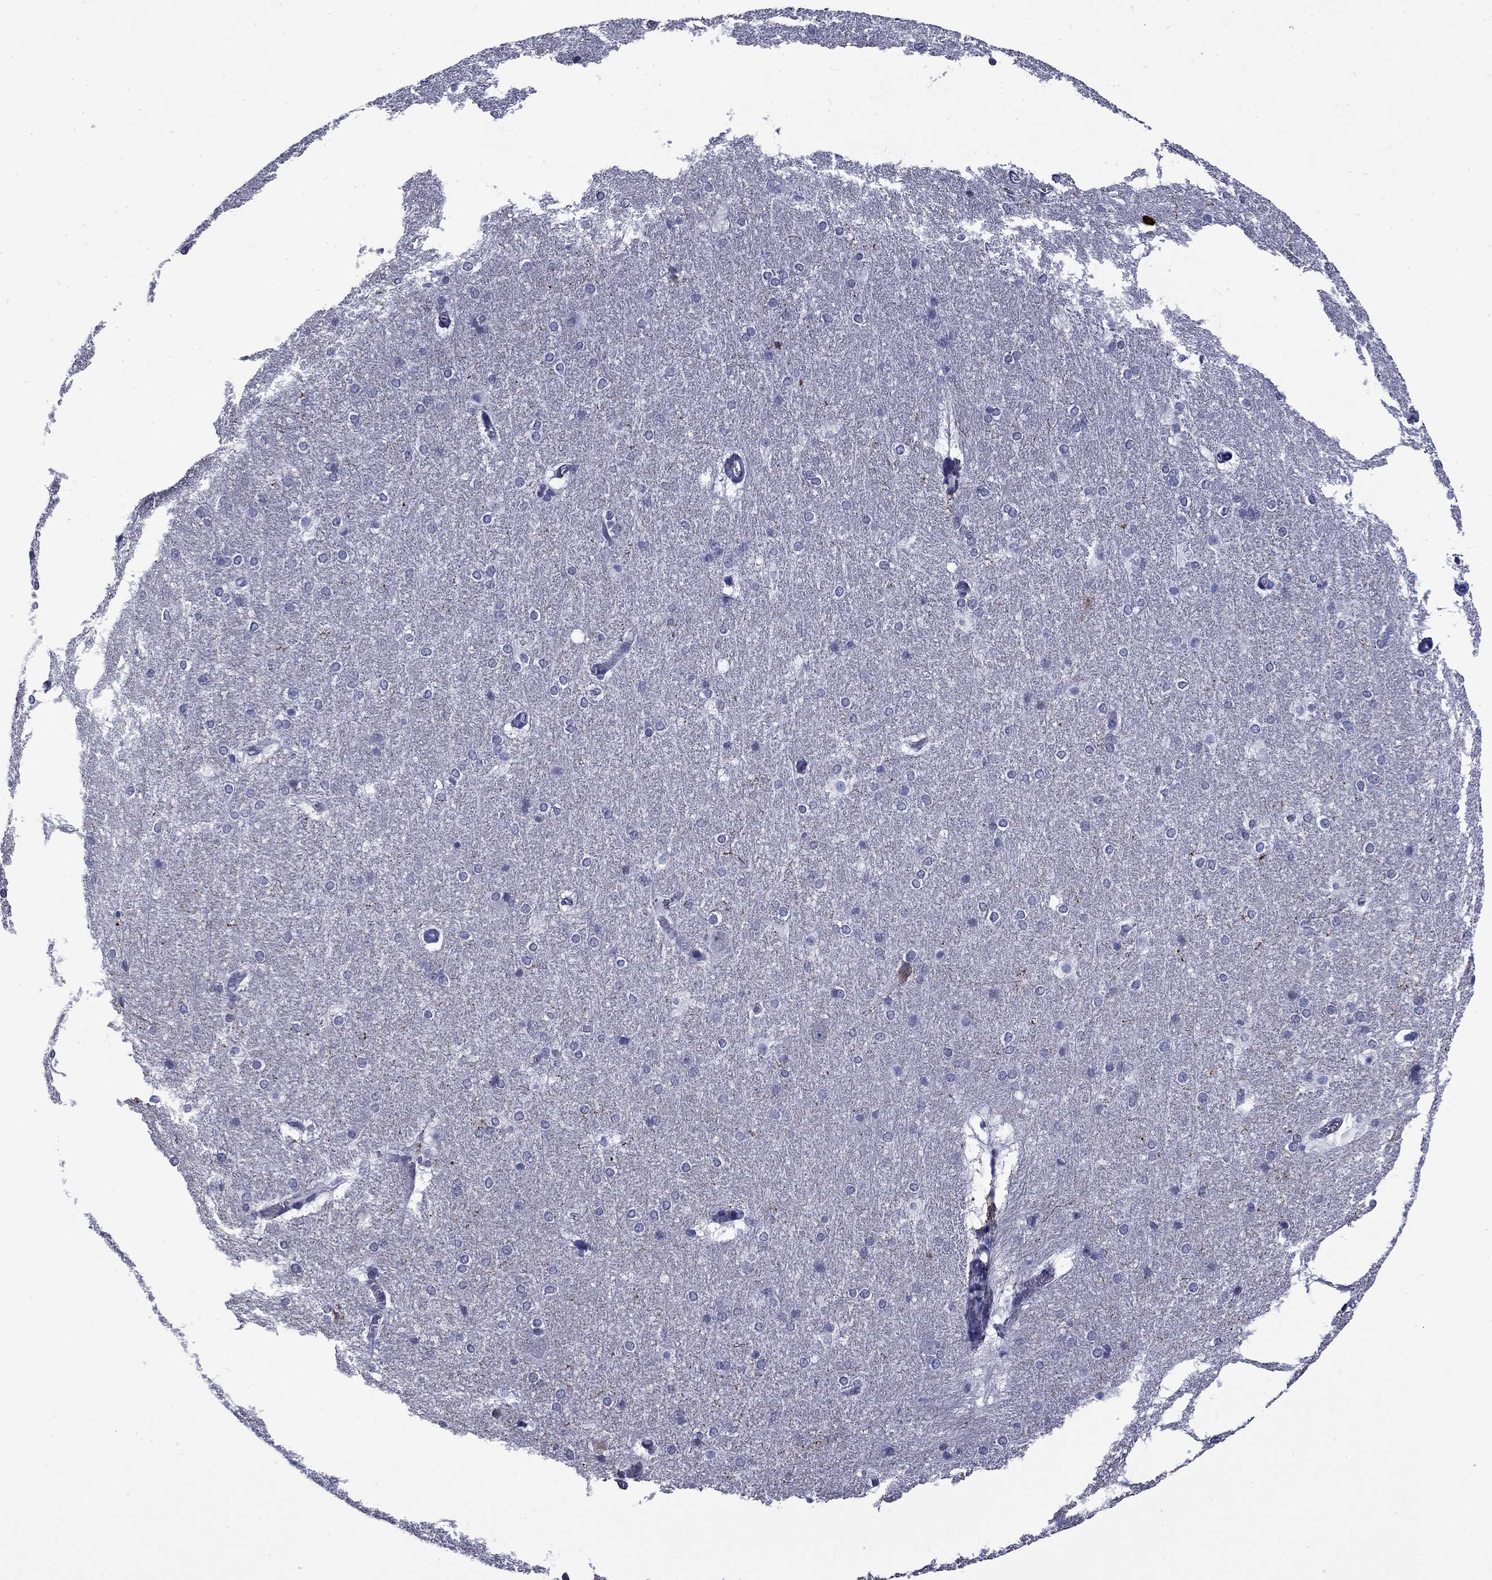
{"staining": {"intensity": "negative", "quantity": "none", "location": "none"}, "tissue": "hippocampus", "cell_type": "Glial cells", "image_type": "normal", "snomed": [{"axis": "morphology", "description": "Normal tissue, NOS"}, {"axis": "topography", "description": "Cerebral cortex"}, {"axis": "topography", "description": "Hippocampus"}], "caption": "DAB (3,3'-diaminobenzidine) immunohistochemical staining of benign human hippocampus exhibits no significant staining in glial cells. (DAB IHC, high magnification).", "gene": "MGARP", "patient": {"sex": "female", "age": 19}}